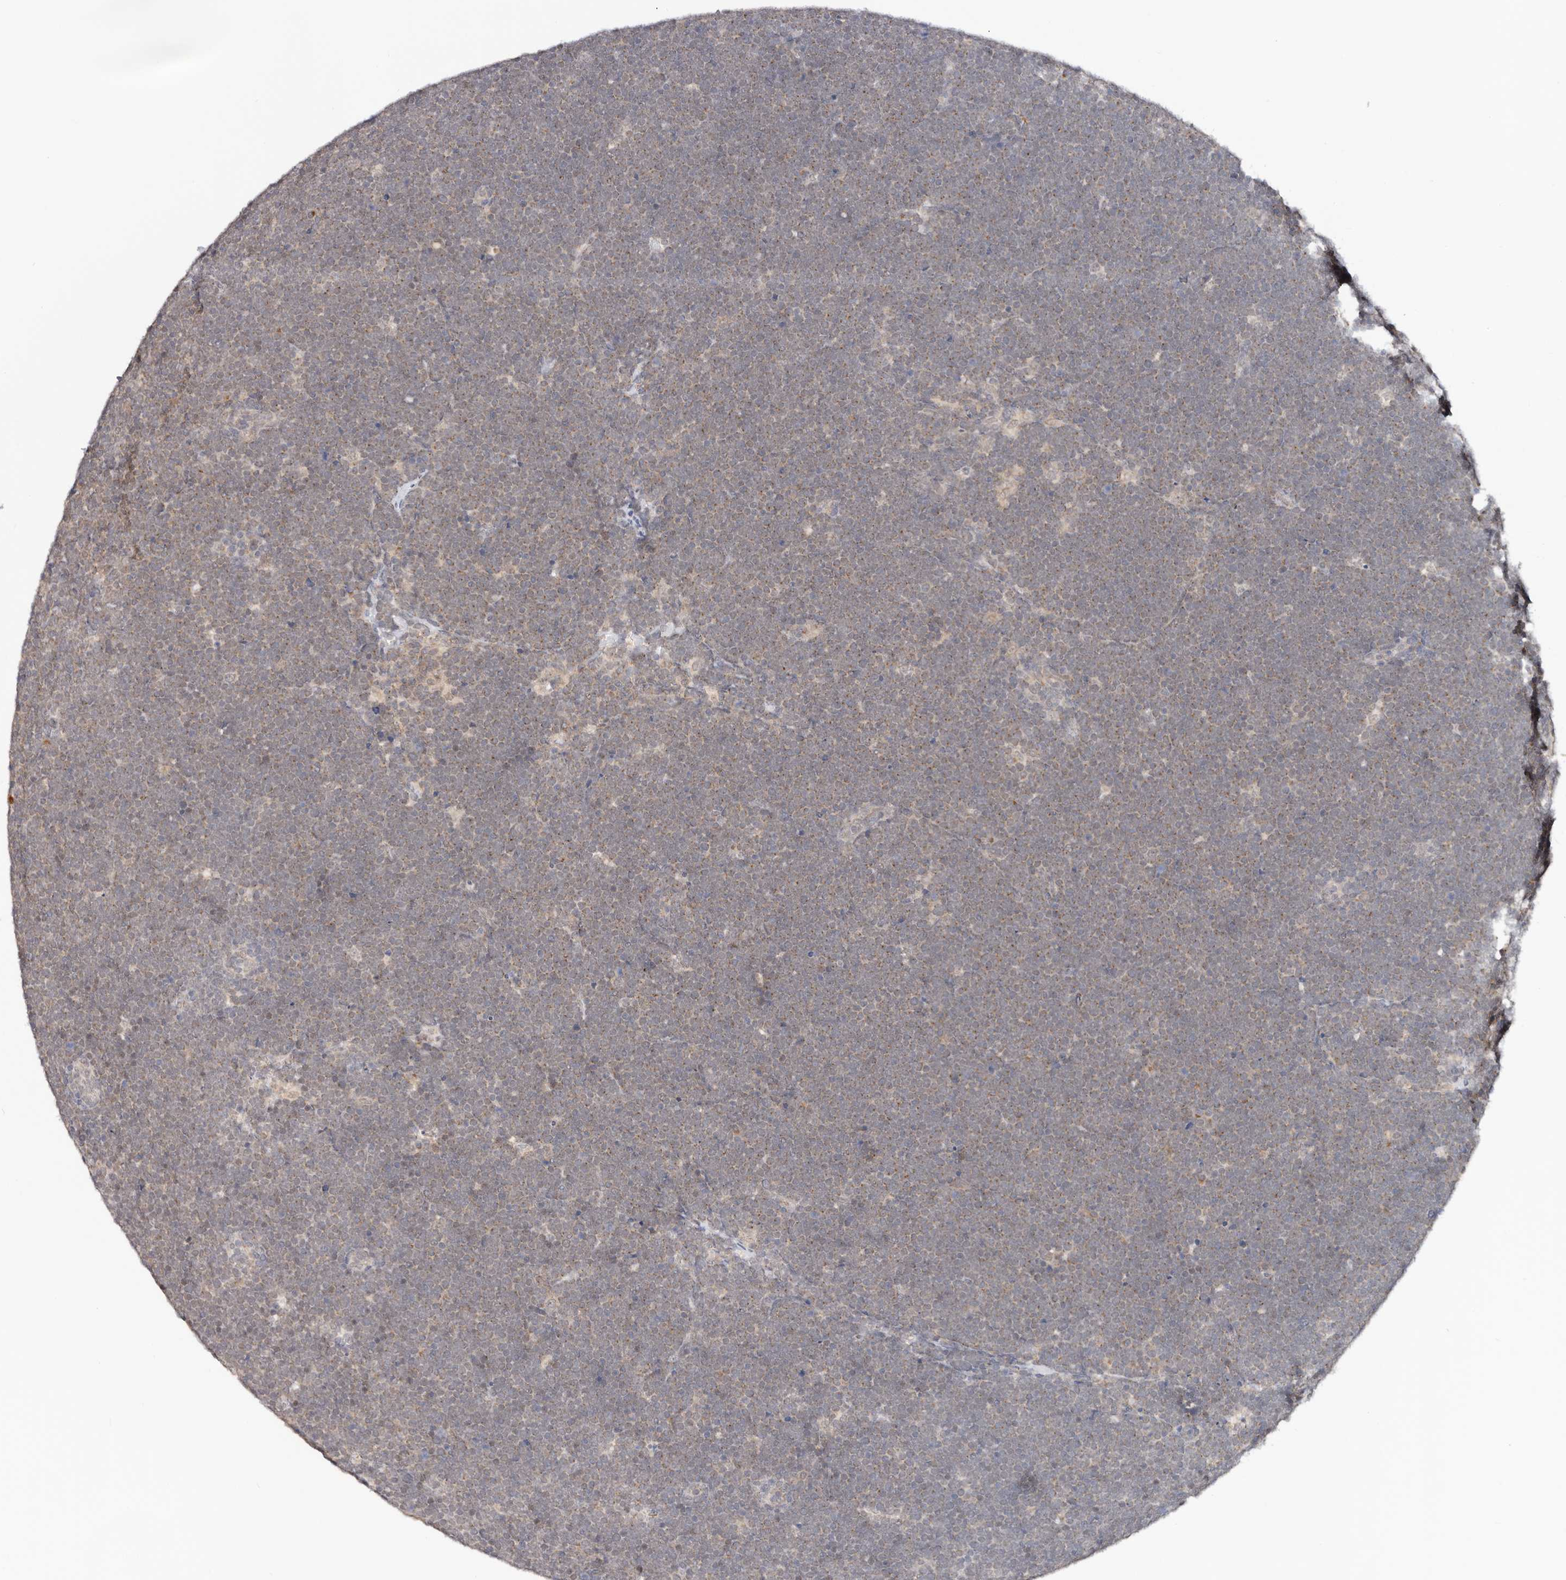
{"staining": {"intensity": "weak", "quantity": "25%-75%", "location": "cytoplasmic/membranous"}, "tissue": "lymphoma", "cell_type": "Tumor cells", "image_type": "cancer", "snomed": [{"axis": "morphology", "description": "Malignant lymphoma, non-Hodgkin's type, High grade"}, {"axis": "topography", "description": "Lymph node"}], "caption": "IHC (DAB) staining of lymphoma reveals weak cytoplasmic/membranous protein staining in approximately 25%-75% of tumor cells.", "gene": "VIPAS39", "patient": {"sex": "male", "age": 13}}